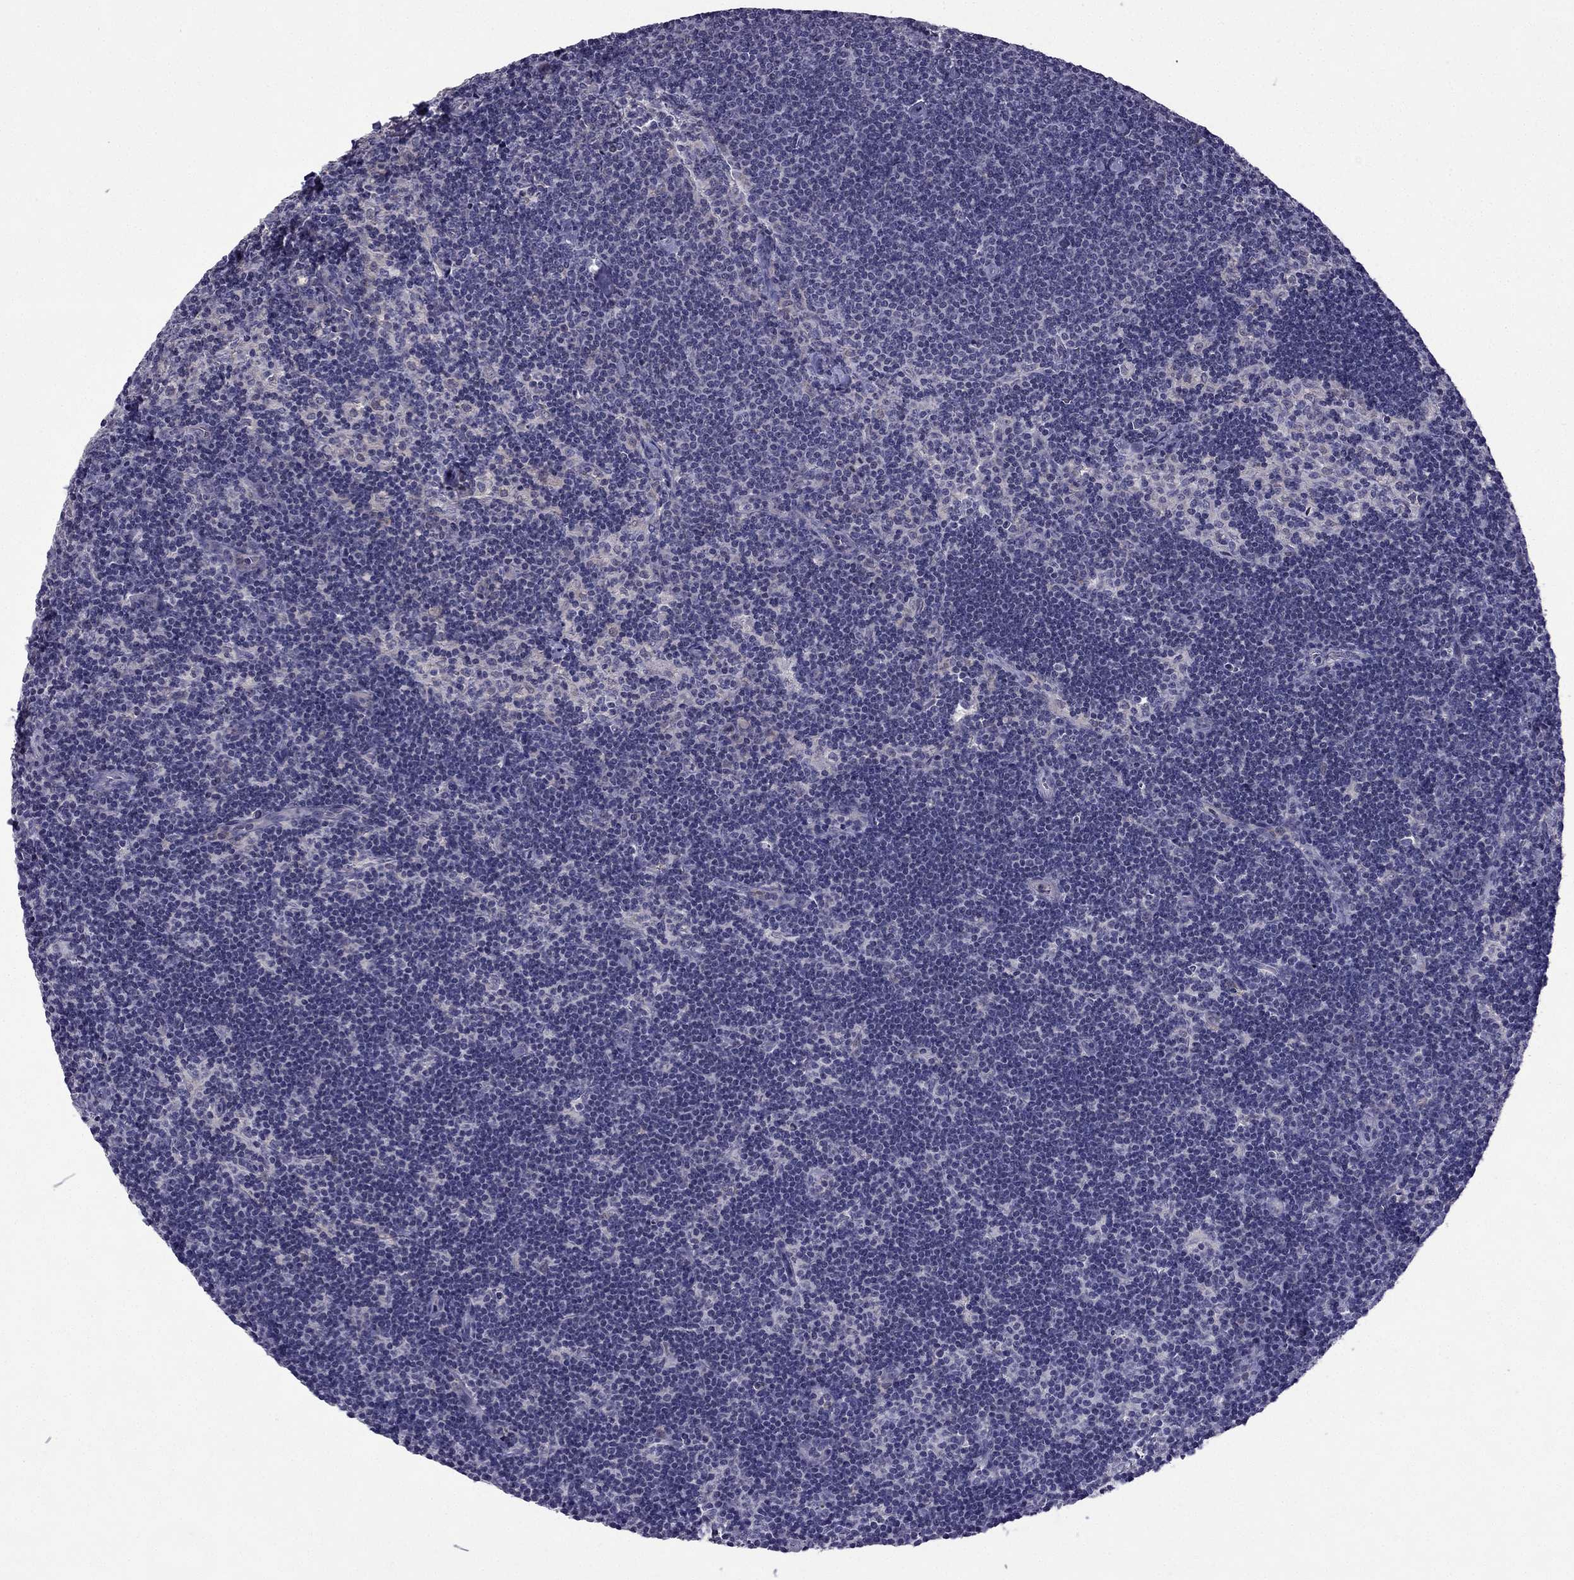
{"staining": {"intensity": "negative", "quantity": "none", "location": "none"}, "tissue": "lymph node", "cell_type": "Germinal center cells", "image_type": "normal", "snomed": [{"axis": "morphology", "description": "Normal tissue, NOS"}, {"axis": "topography", "description": "Lymph node"}], "caption": "Germinal center cells show no significant staining in benign lymph node.", "gene": "SLC6A2", "patient": {"sex": "female", "age": 34}}